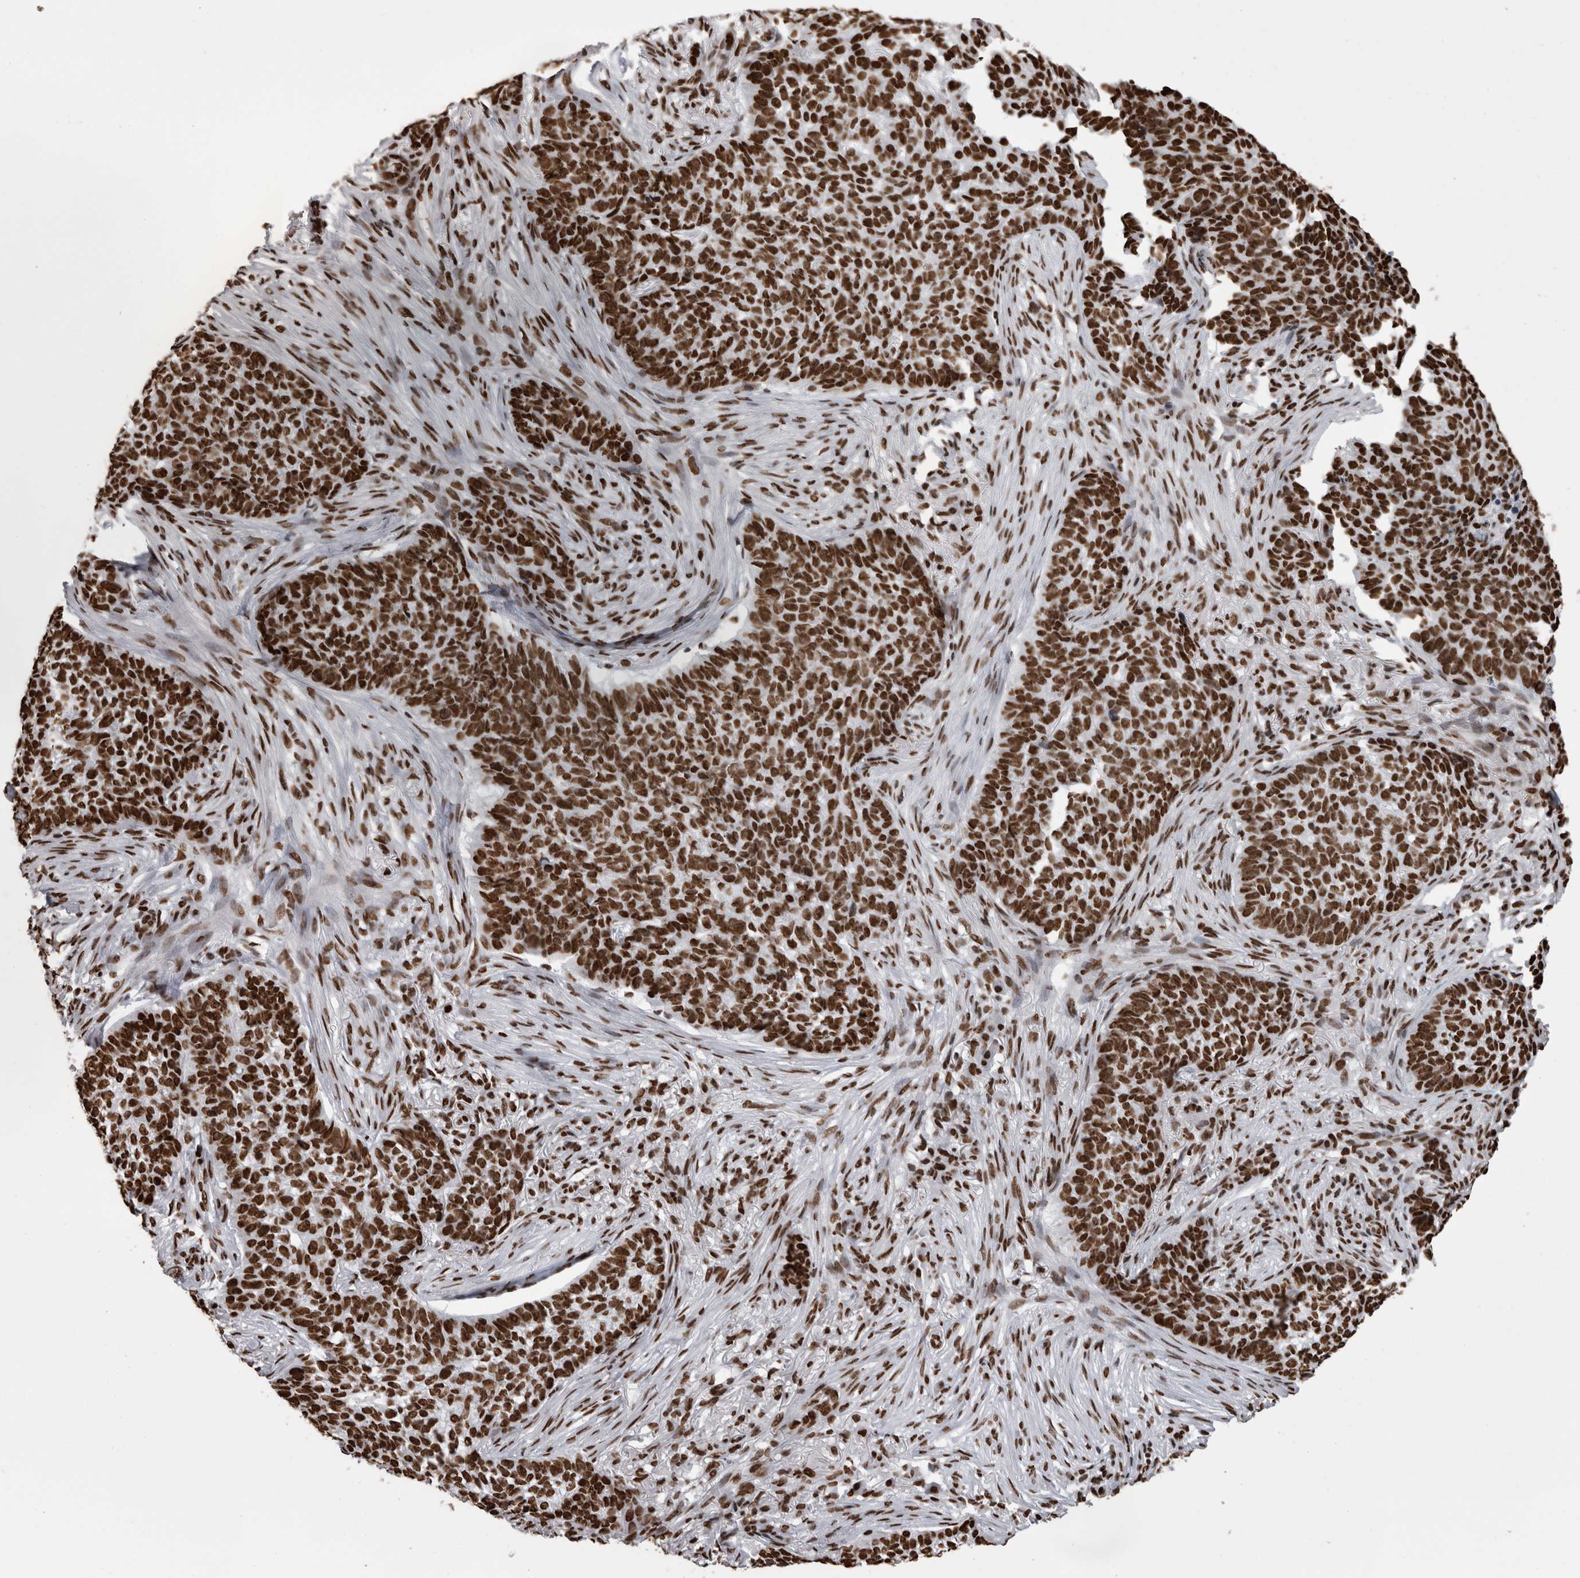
{"staining": {"intensity": "strong", "quantity": ">75%", "location": "nuclear"}, "tissue": "skin cancer", "cell_type": "Tumor cells", "image_type": "cancer", "snomed": [{"axis": "morphology", "description": "Basal cell carcinoma"}, {"axis": "topography", "description": "Skin"}], "caption": "A brown stain shows strong nuclear staining of a protein in skin basal cell carcinoma tumor cells.", "gene": "HNRNPM", "patient": {"sex": "male", "age": 85}}